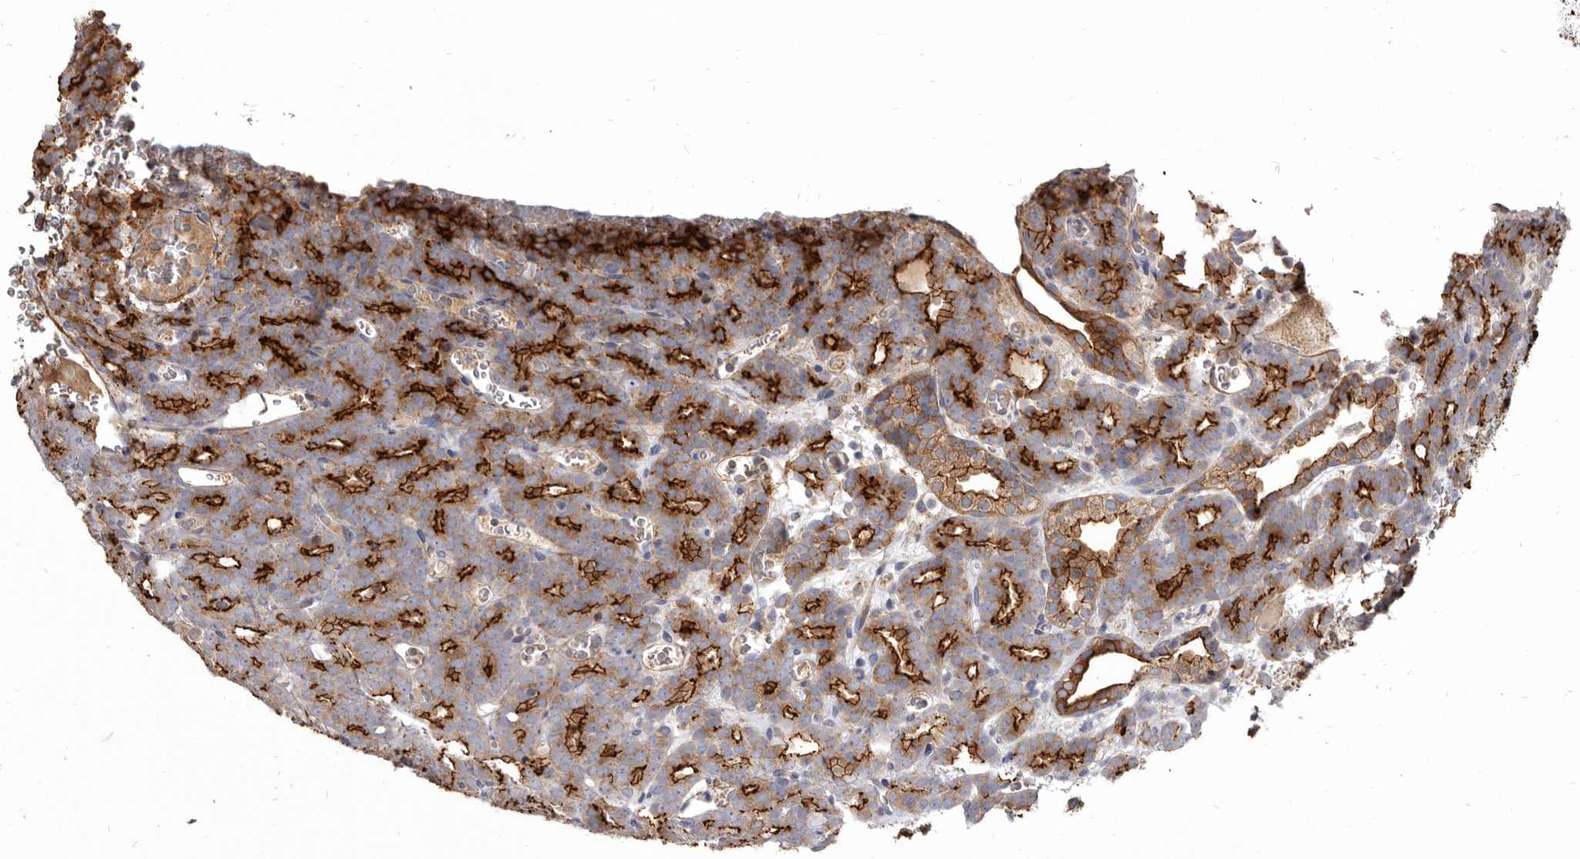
{"staining": {"intensity": "strong", "quantity": ">75%", "location": "cytoplasmic/membranous"}, "tissue": "prostate cancer", "cell_type": "Tumor cells", "image_type": "cancer", "snomed": [{"axis": "morphology", "description": "Adenocarcinoma, High grade"}, {"axis": "topography", "description": "Prostate"}], "caption": "Adenocarcinoma (high-grade) (prostate) tissue displays strong cytoplasmic/membranous staining in approximately >75% of tumor cells, visualized by immunohistochemistry. Nuclei are stained in blue.", "gene": "CGN", "patient": {"sex": "male", "age": 62}}